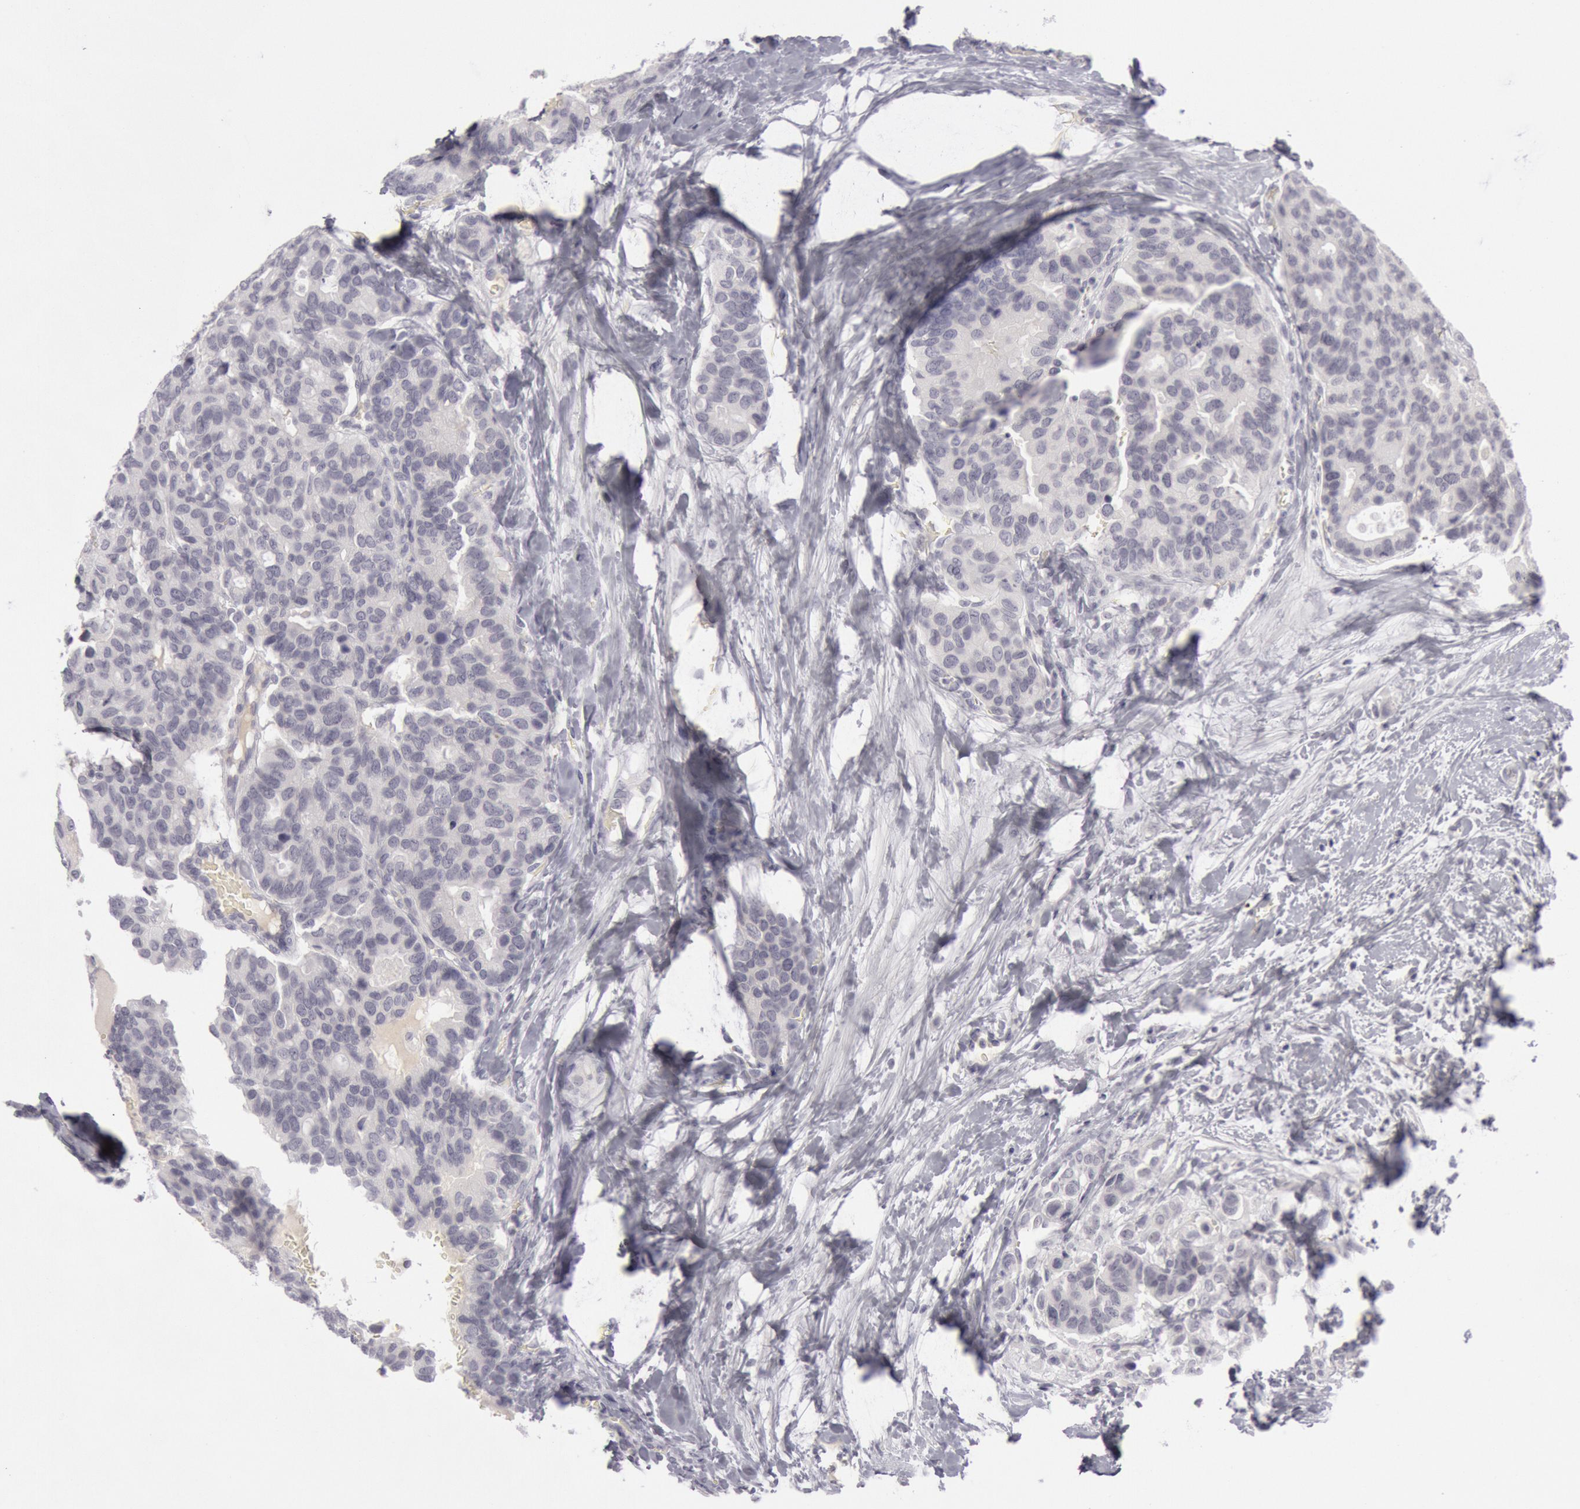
{"staining": {"intensity": "negative", "quantity": "none", "location": "none"}, "tissue": "breast cancer", "cell_type": "Tumor cells", "image_type": "cancer", "snomed": [{"axis": "morphology", "description": "Duct carcinoma"}, {"axis": "topography", "description": "Breast"}], "caption": "Immunohistochemistry (IHC) photomicrograph of breast infiltrating ductal carcinoma stained for a protein (brown), which shows no expression in tumor cells.", "gene": "KRT16", "patient": {"sex": "female", "age": 69}}